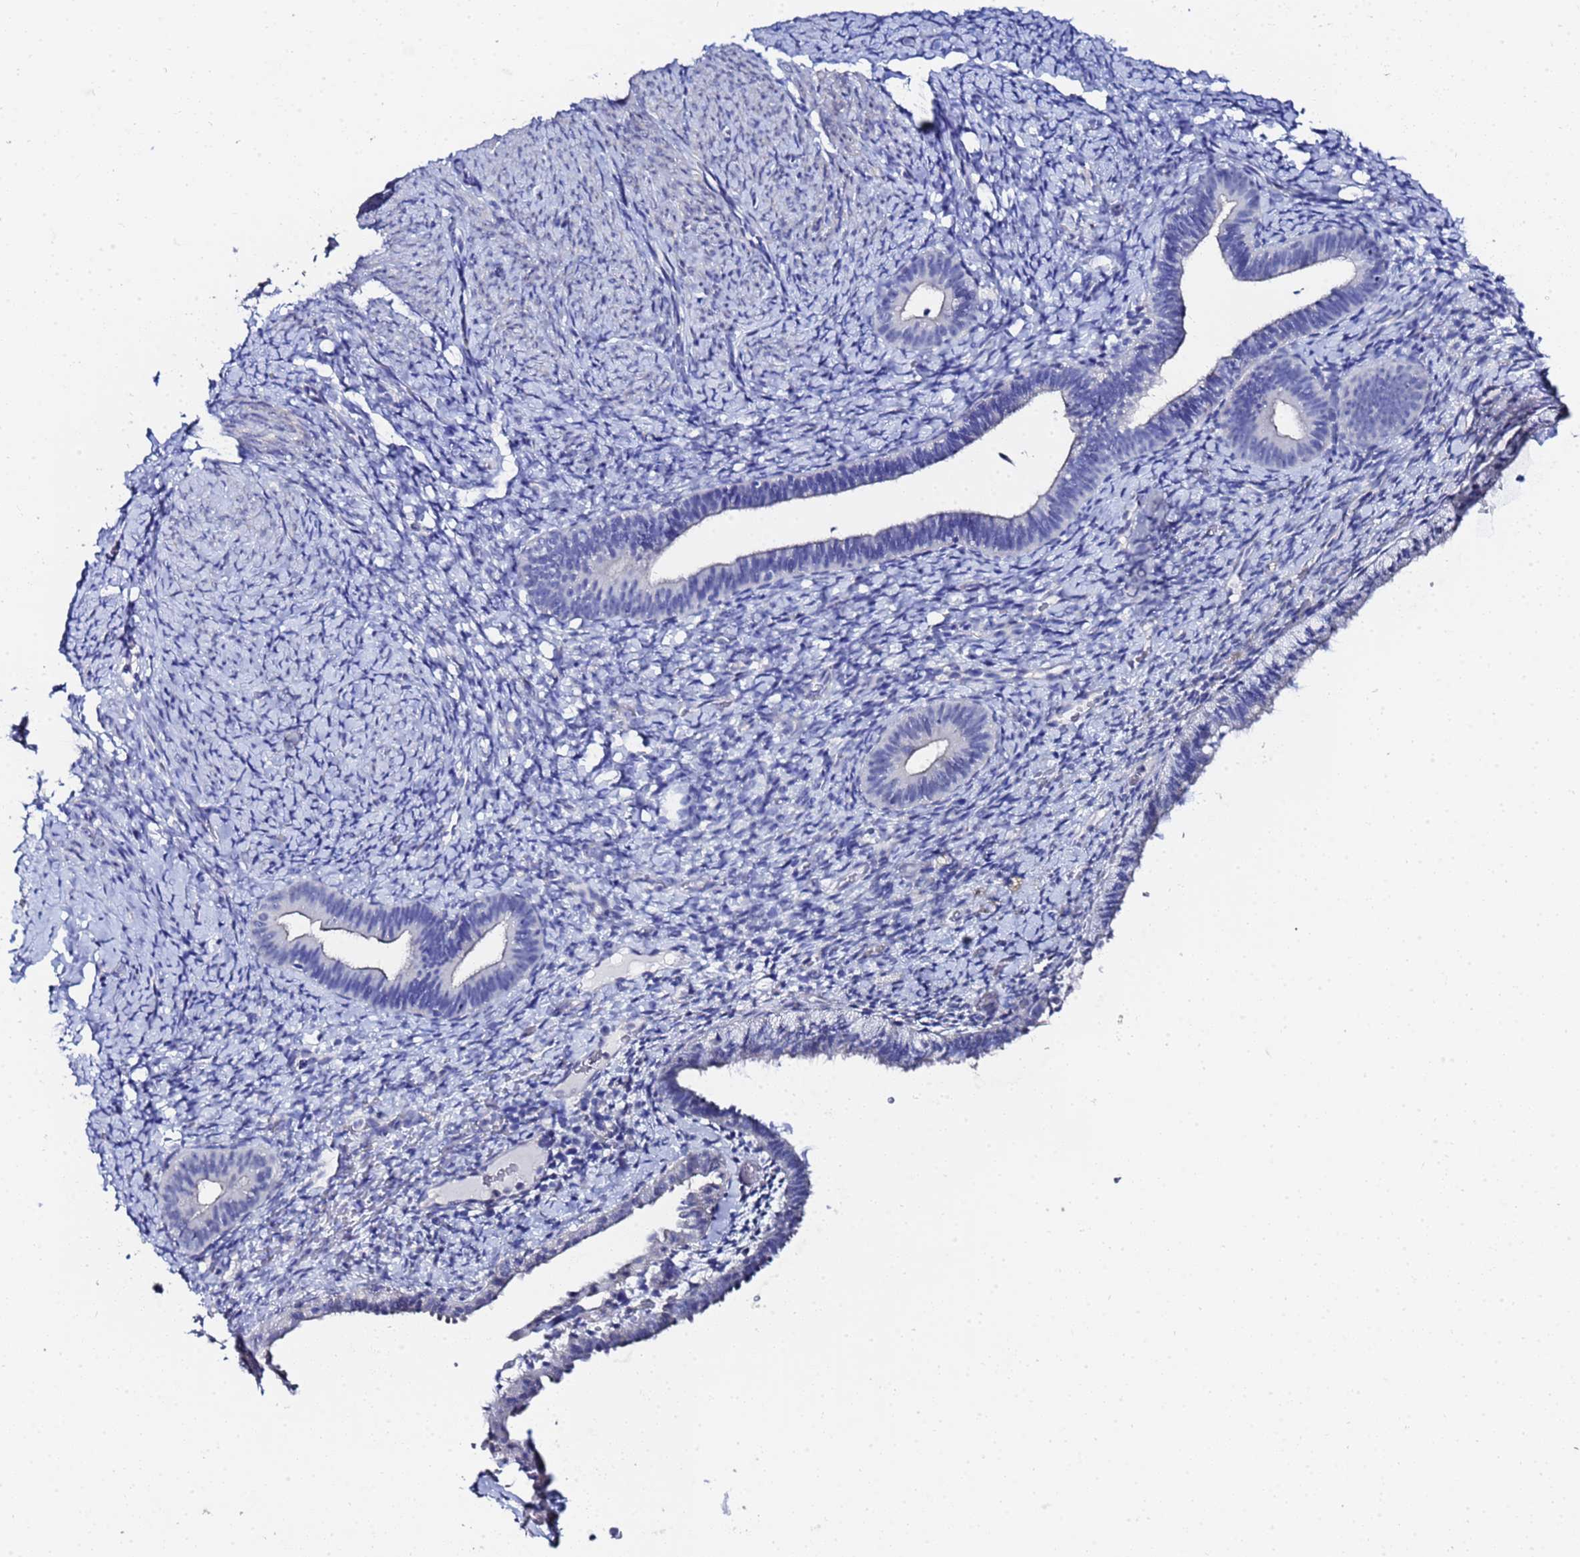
{"staining": {"intensity": "negative", "quantity": "none", "location": "none"}, "tissue": "endometrium", "cell_type": "Cells in endometrial stroma", "image_type": "normal", "snomed": [{"axis": "morphology", "description": "Normal tissue, NOS"}, {"axis": "topography", "description": "Endometrium"}], "caption": "IHC of benign human endometrium reveals no staining in cells in endometrial stroma. (DAB (3,3'-diaminobenzidine) immunohistochemistry (IHC) visualized using brightfield microscopy, high magnification).", "gene": "ZNF26", "patient": {"sex": "female", "age": 65}}